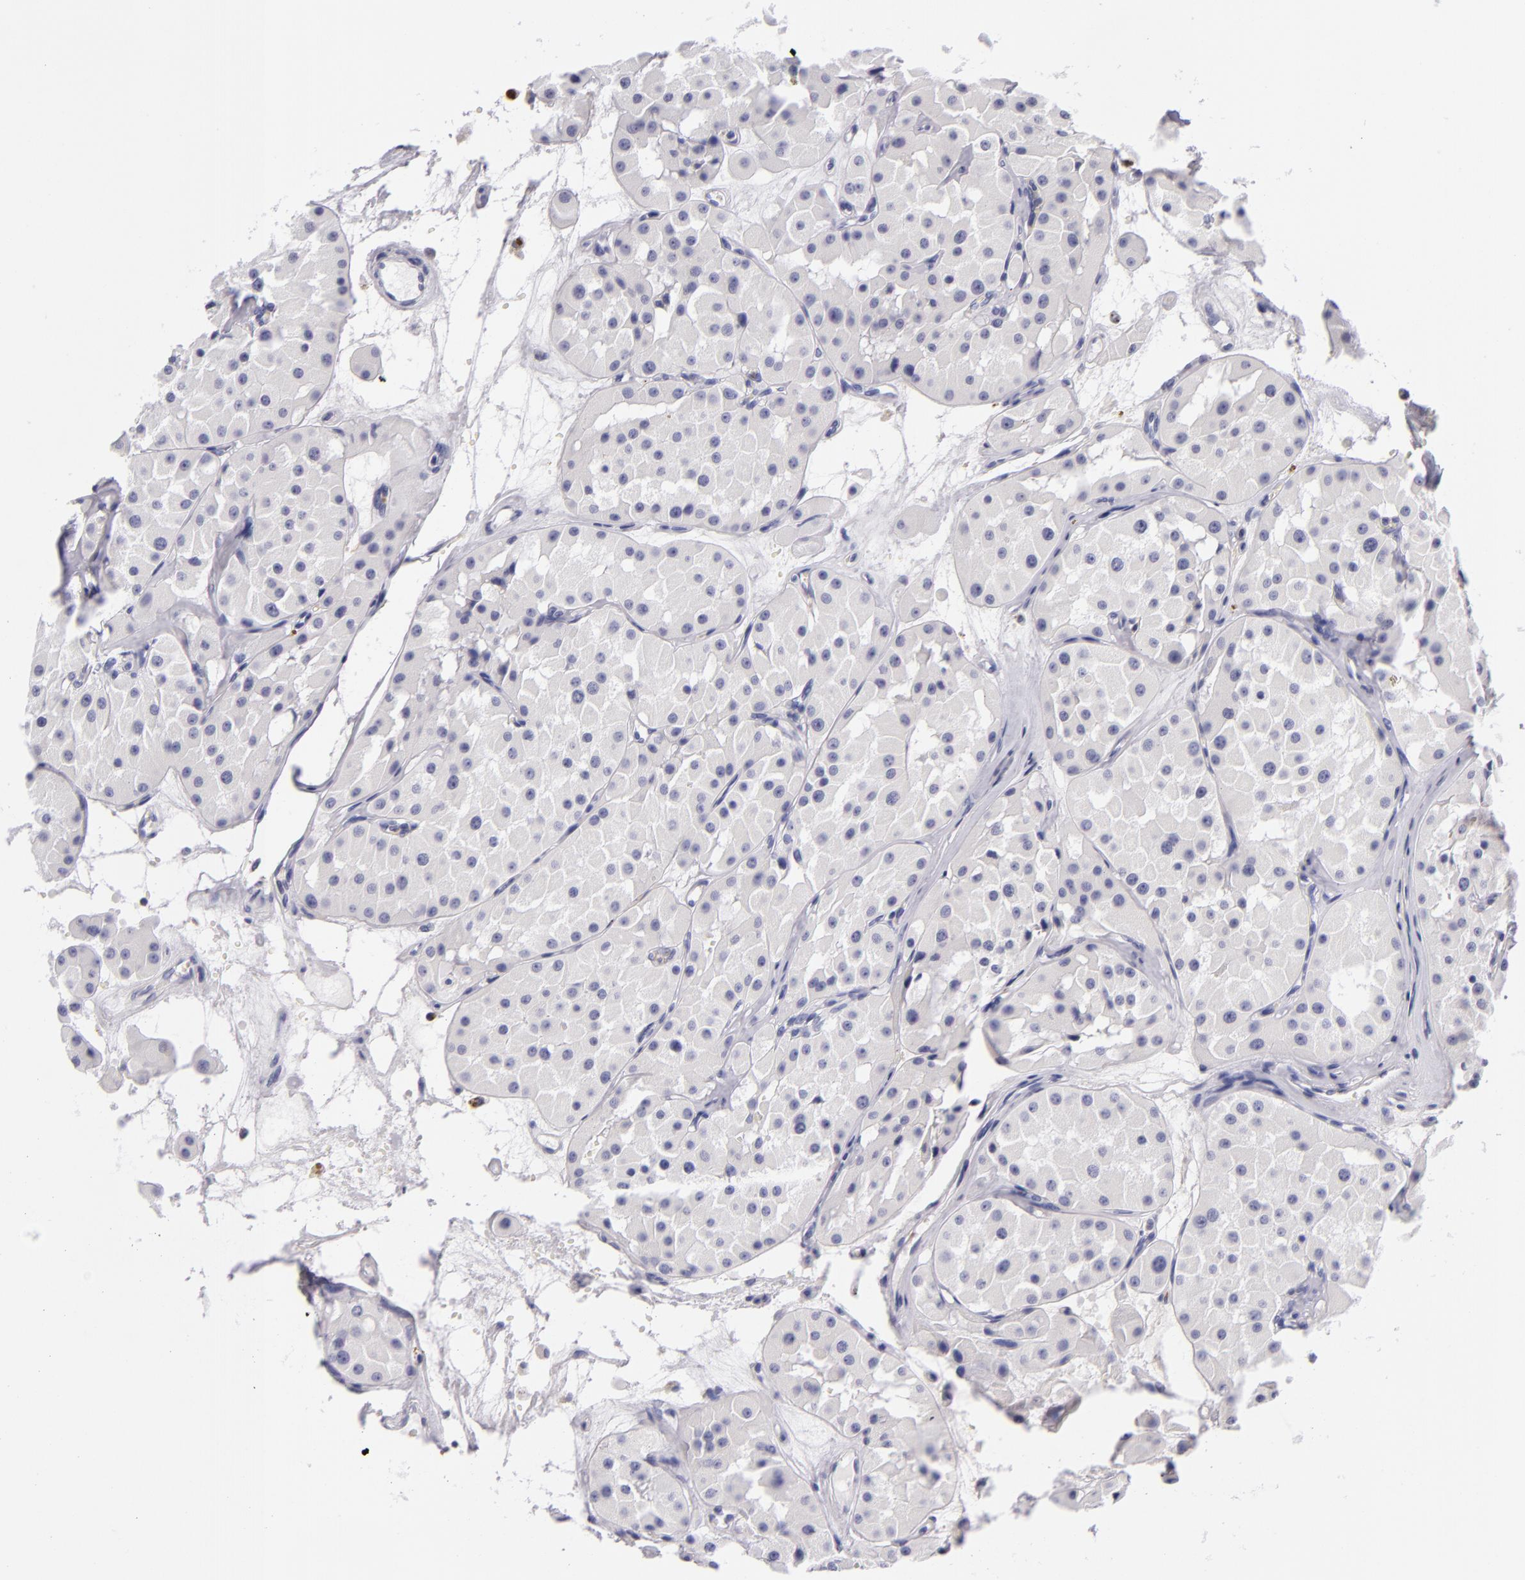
{"staining": {"intensity": "negative", "quantity": "none", "location": "none"}, "tissue": "renal cancer", "cell_type": "Tumor cells", "image_type": "cancer", "snomed": [{"axis": "morphology", "description": "Adenocarcinoma, uncertain malignant potential"}, {"axis": "topography", "description": "Kidney"}], "caption": "High power microscopy photomicrograph of an immunohistochemistry (IHC) image of renal cancer, revealing no significant positivity in tumor cells.", "gene": "CD48", "patient": {"sex": "male", "age": 63}}